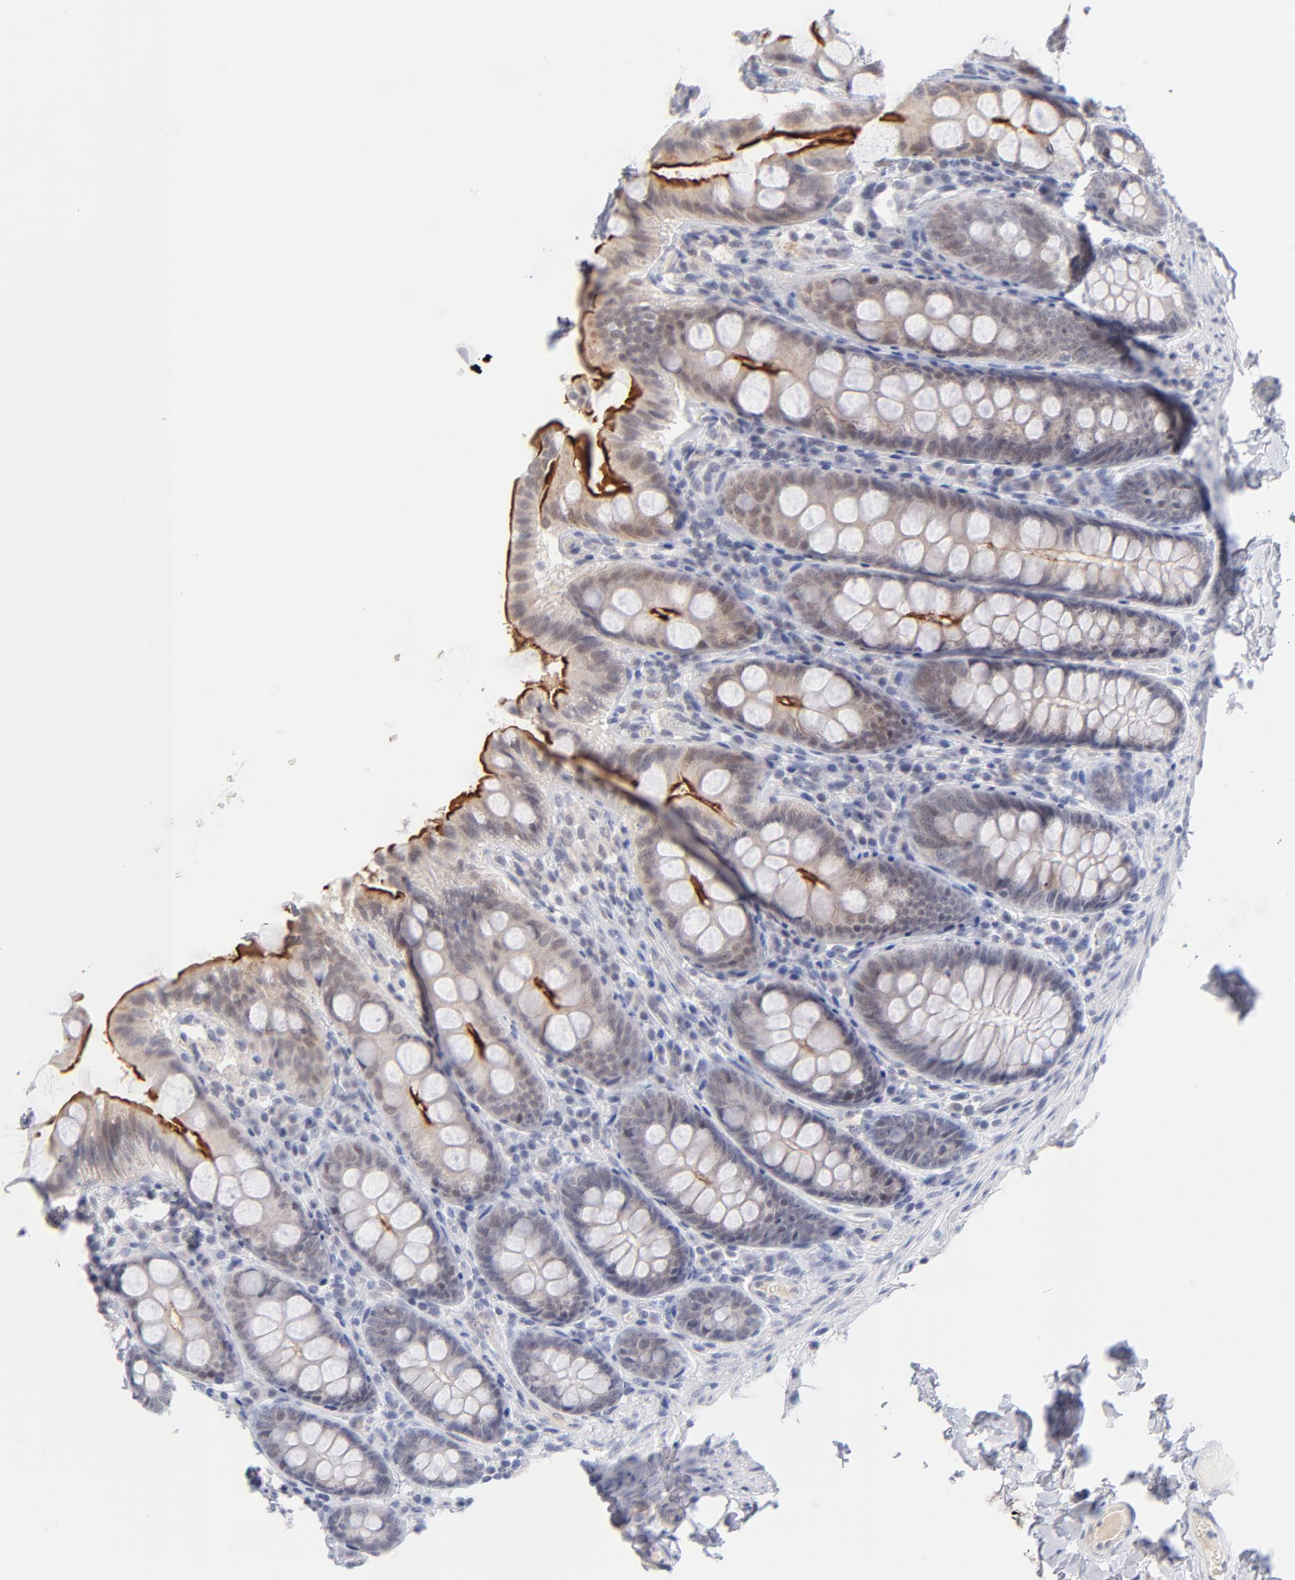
{"staining": {"intensity": "strong", "quantity": "25%-75%", "location": "cytoplasmic/membranous"}, "tissue": "colon", "cell_type": "Glandular cells", "image_type": "normal", "snomed": [{"axis": "morphology", "description": "Normal tissue, NOS"}, {"axis": "topography", "description": "Colon"}], "caption": "IHC histopathology image of normal colon: human colon stained using immunohistochemistry demonstrates high levels of strong protein expression localized specifically in the cytoplasmic/membranous of glandular cells, appearing as a cytoplasmic/membranous brown color.", "gene": "WSB1", "patient": {"sex": "female", "age": 61}}